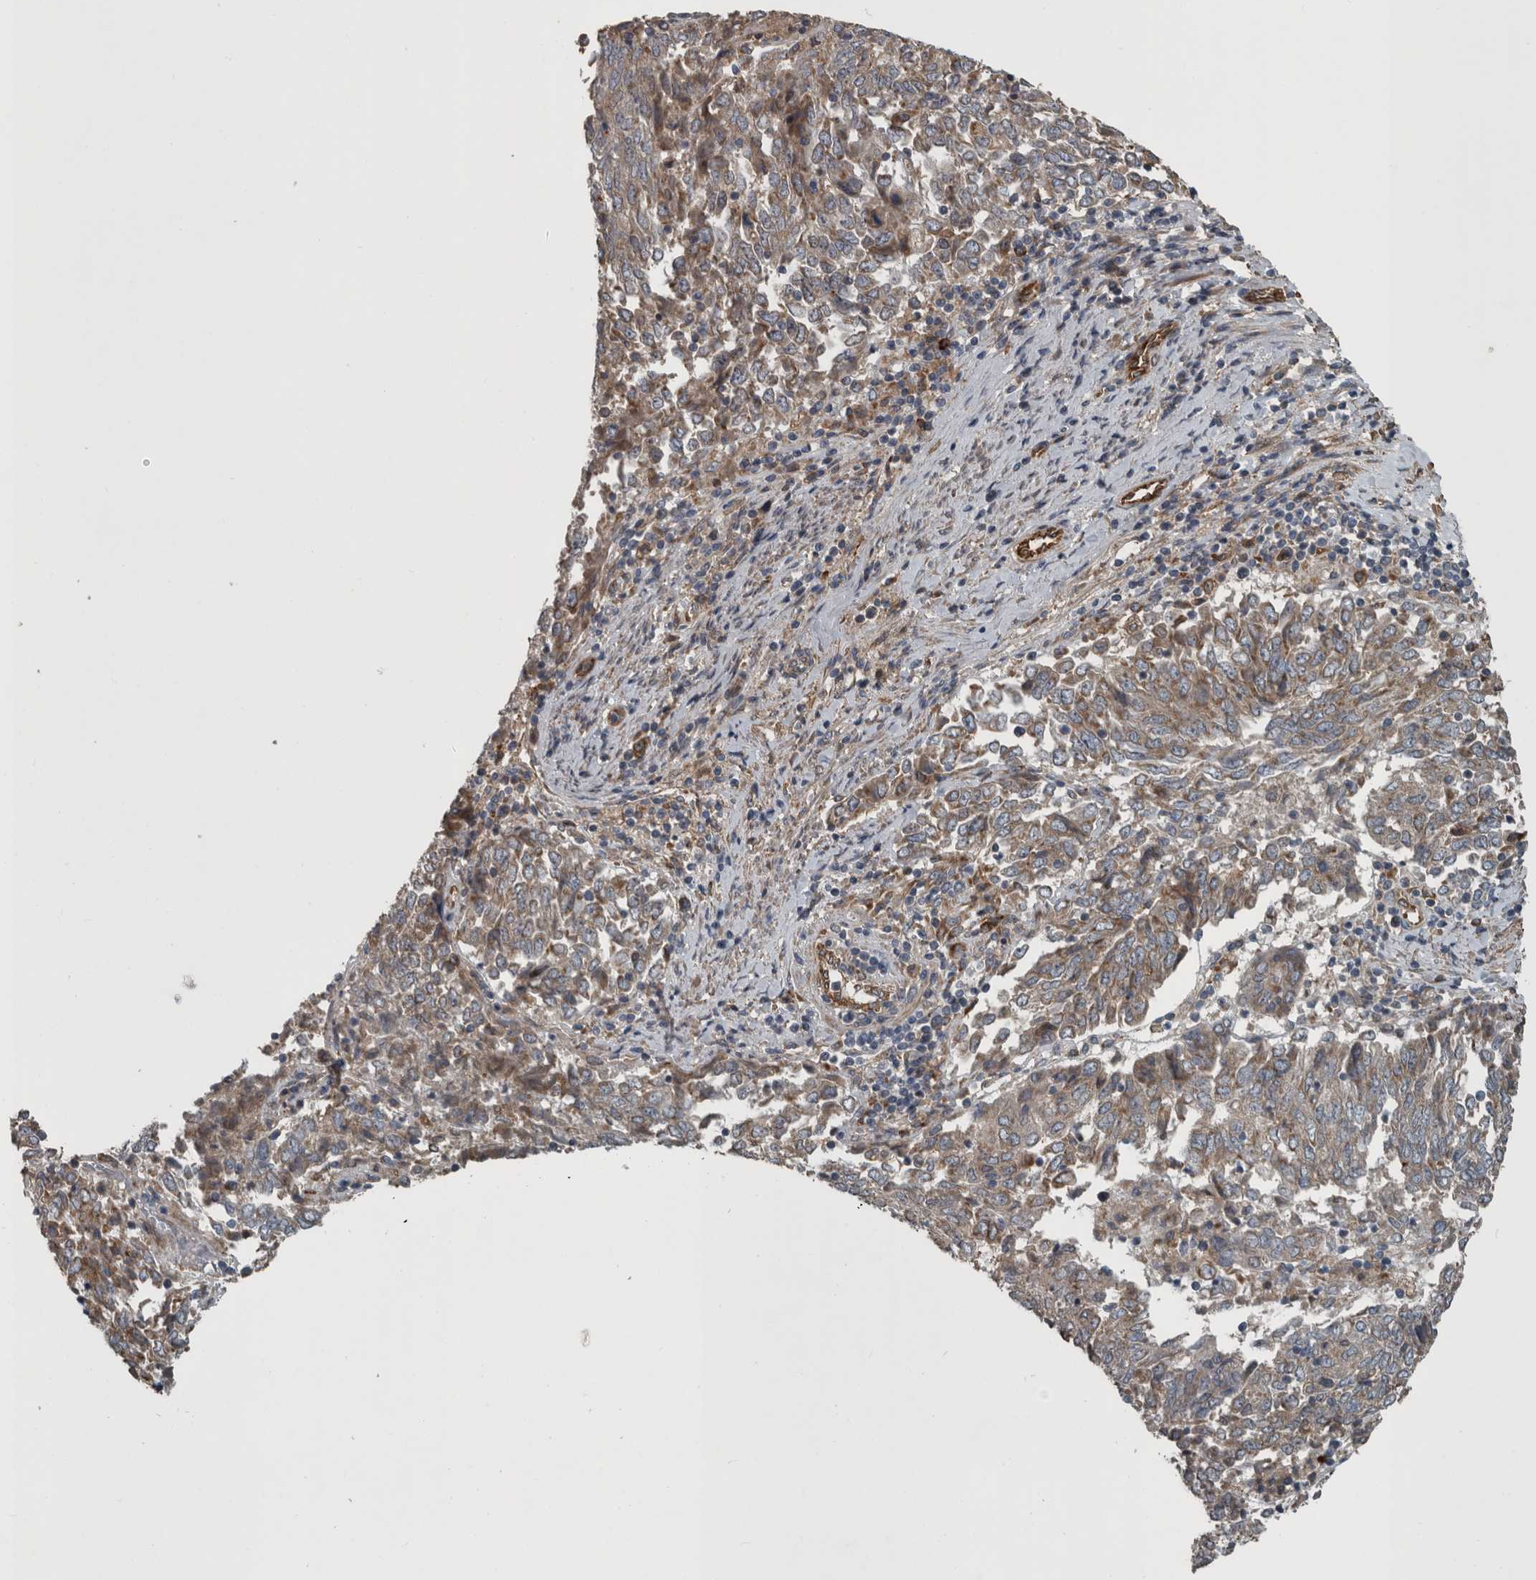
{"staining": {"intensity": "moderate", "quantity": ">75%", "location": "cytoplasmic/membranous"}, "tissue": "endometrial cancer", "cell_type": "Tumor cells", "image_type": "cancer", "snomed": [{"axis": "morphology", "description": "Adenocarcinoma, NOS"}, {"axis": "topography", "description": "Endometrium"}], "caption": "This is a histology image of IHC staining of adenocarcinoma (endometrial), which shows moderate expression in the cytoplasmic/membranous of tumor cells.", "gene": "EXOC8", "patient": {"sex": "female", "age": 80}}